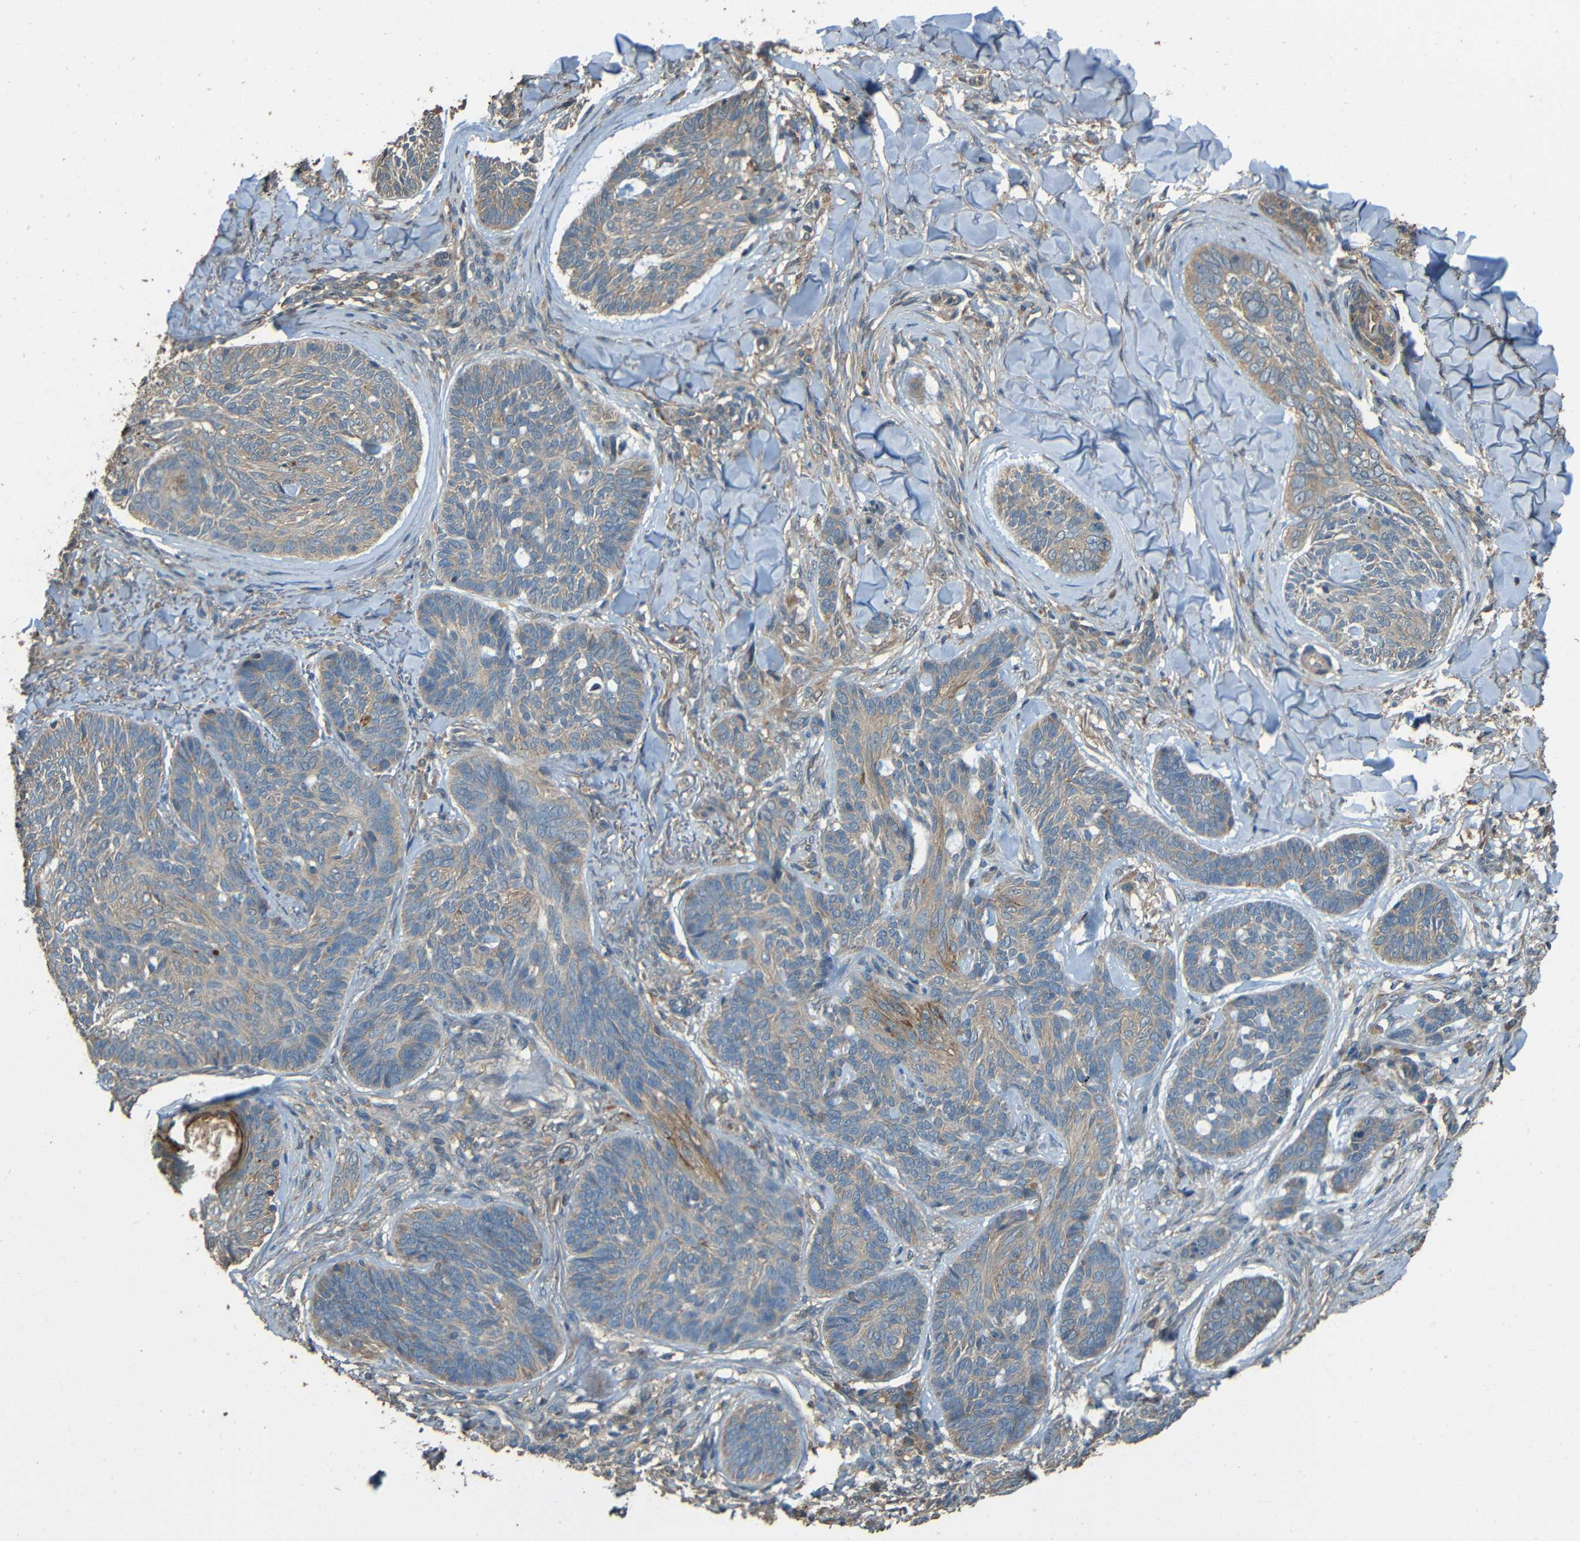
{"staining": {"intensity": "moderate", "quantity": "25%-75%", "location": "cytoplasmic/membranous"}, "tissue": "skin cancer", "cell_type": "Tumor cells", "image_type": "cancer", "snomed": [{"axis": "morphology", "description": "Basal cell carcinoma"}, {"axis": "topography", "description": "Skin"}], "caption": "This is an image of IHC staining of basal cell carcinoma (skin), which shows moderate staining in the cytoplasmic/membranous of tumor cells.", "gene": "ACACA", "patient": {"sex": "male", "age": 43}}